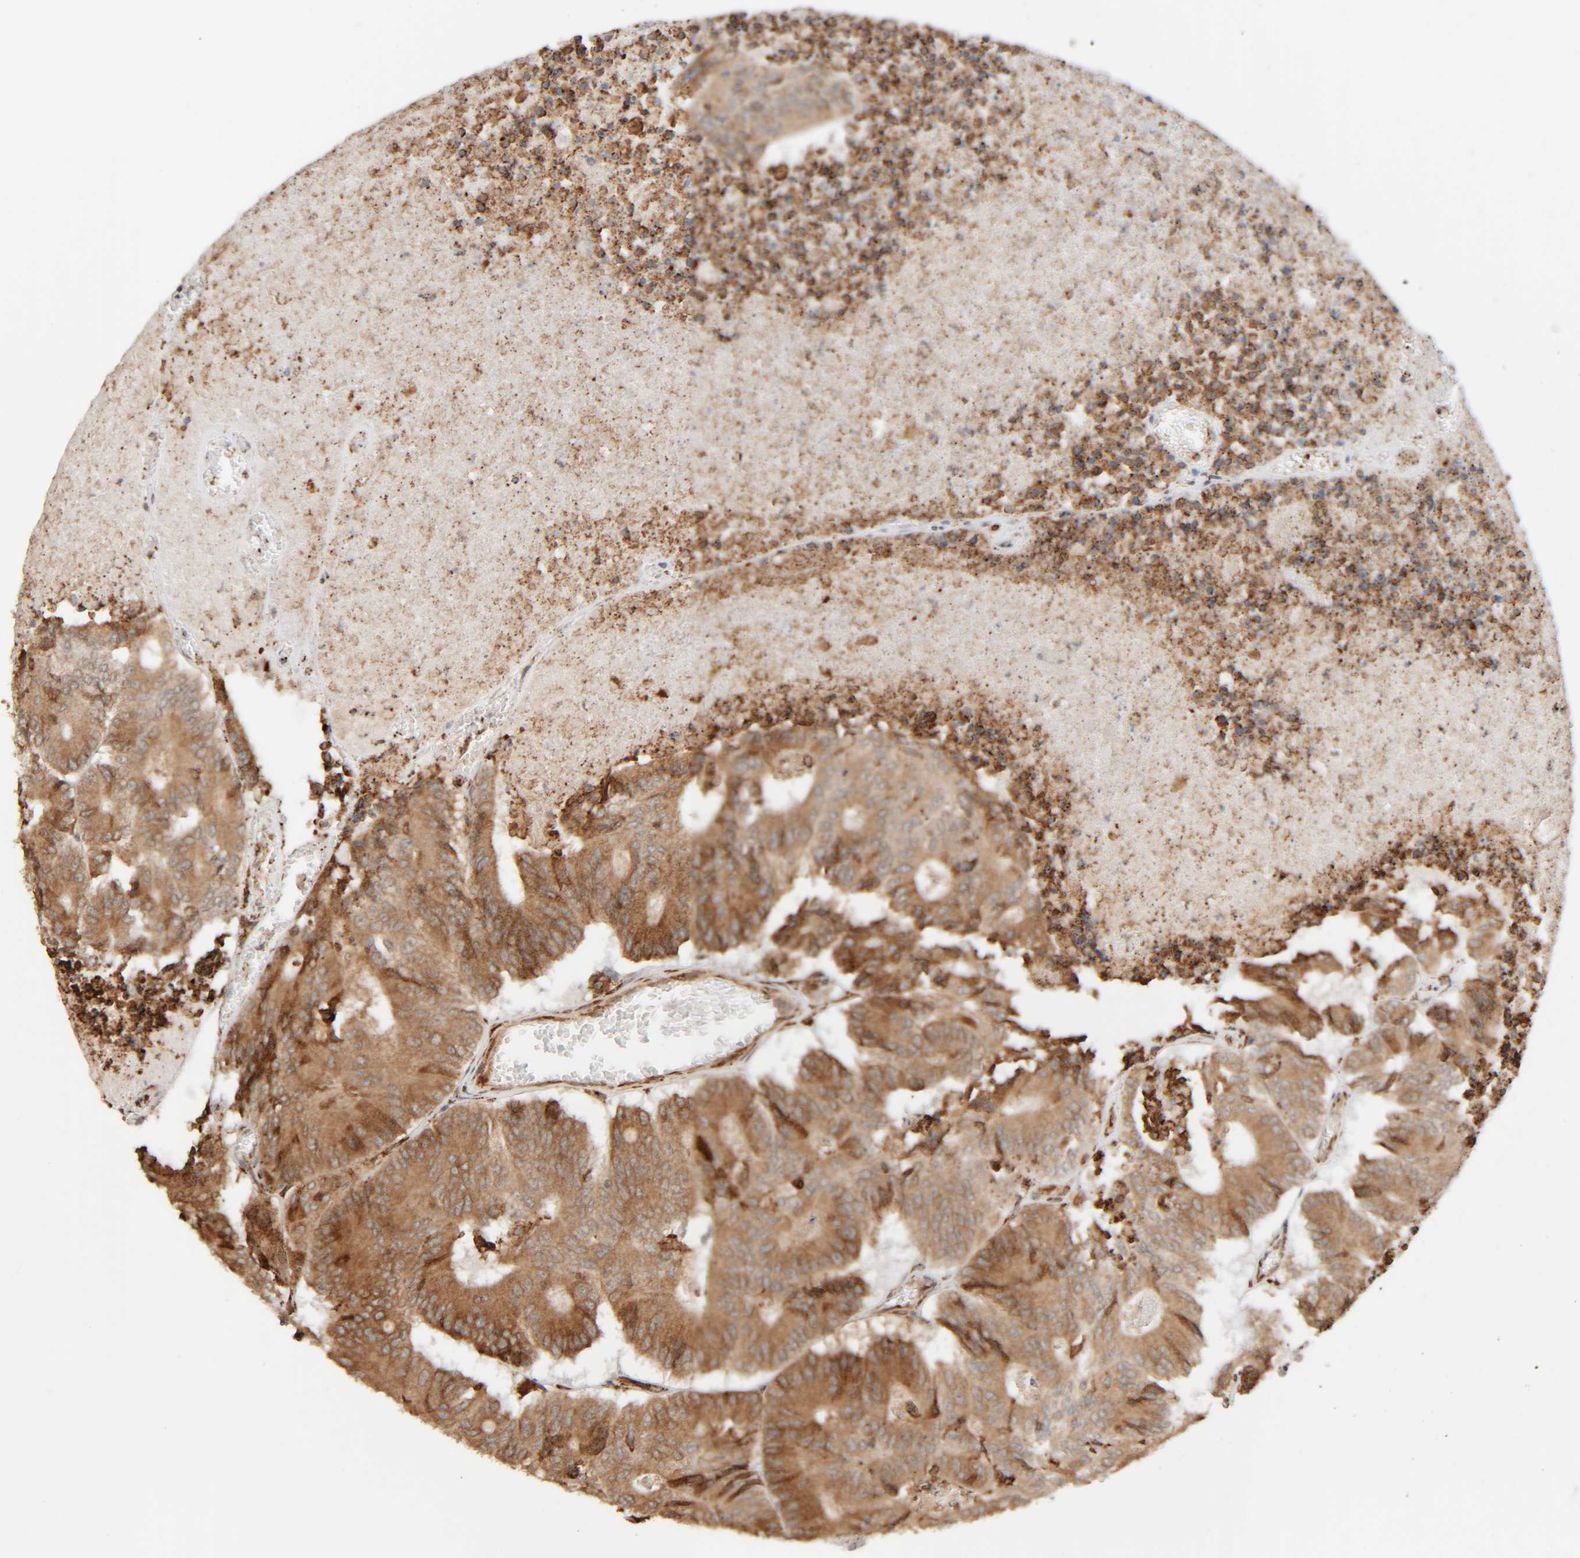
{"staining": {"intensity": "moderate", "quantity": ">75%", "location": "cytoplasmic/membranous"}, "tissue": "colorectal cancer", "cell_type": "Tumor cells", "image_type": "cancer", "snomed": [{"axis": "morphology", "description": "Adenocarcinoma, NOS"}, {"axis": "topography", "description": "Colon"}], "caption": "High-magnification brightfield microscopy of colorectal adenocarcinoma stained with DAB (3,3'-diaminobenzidine) (brown) and counterstained with hematoxylin (blue). tumor cells exhibit moderate cytoplasmic/membranous positivity is appreciated in approximately>75% of cells.", "gene": "INTS1", "patient": {"sex": "male", "age": 87}}